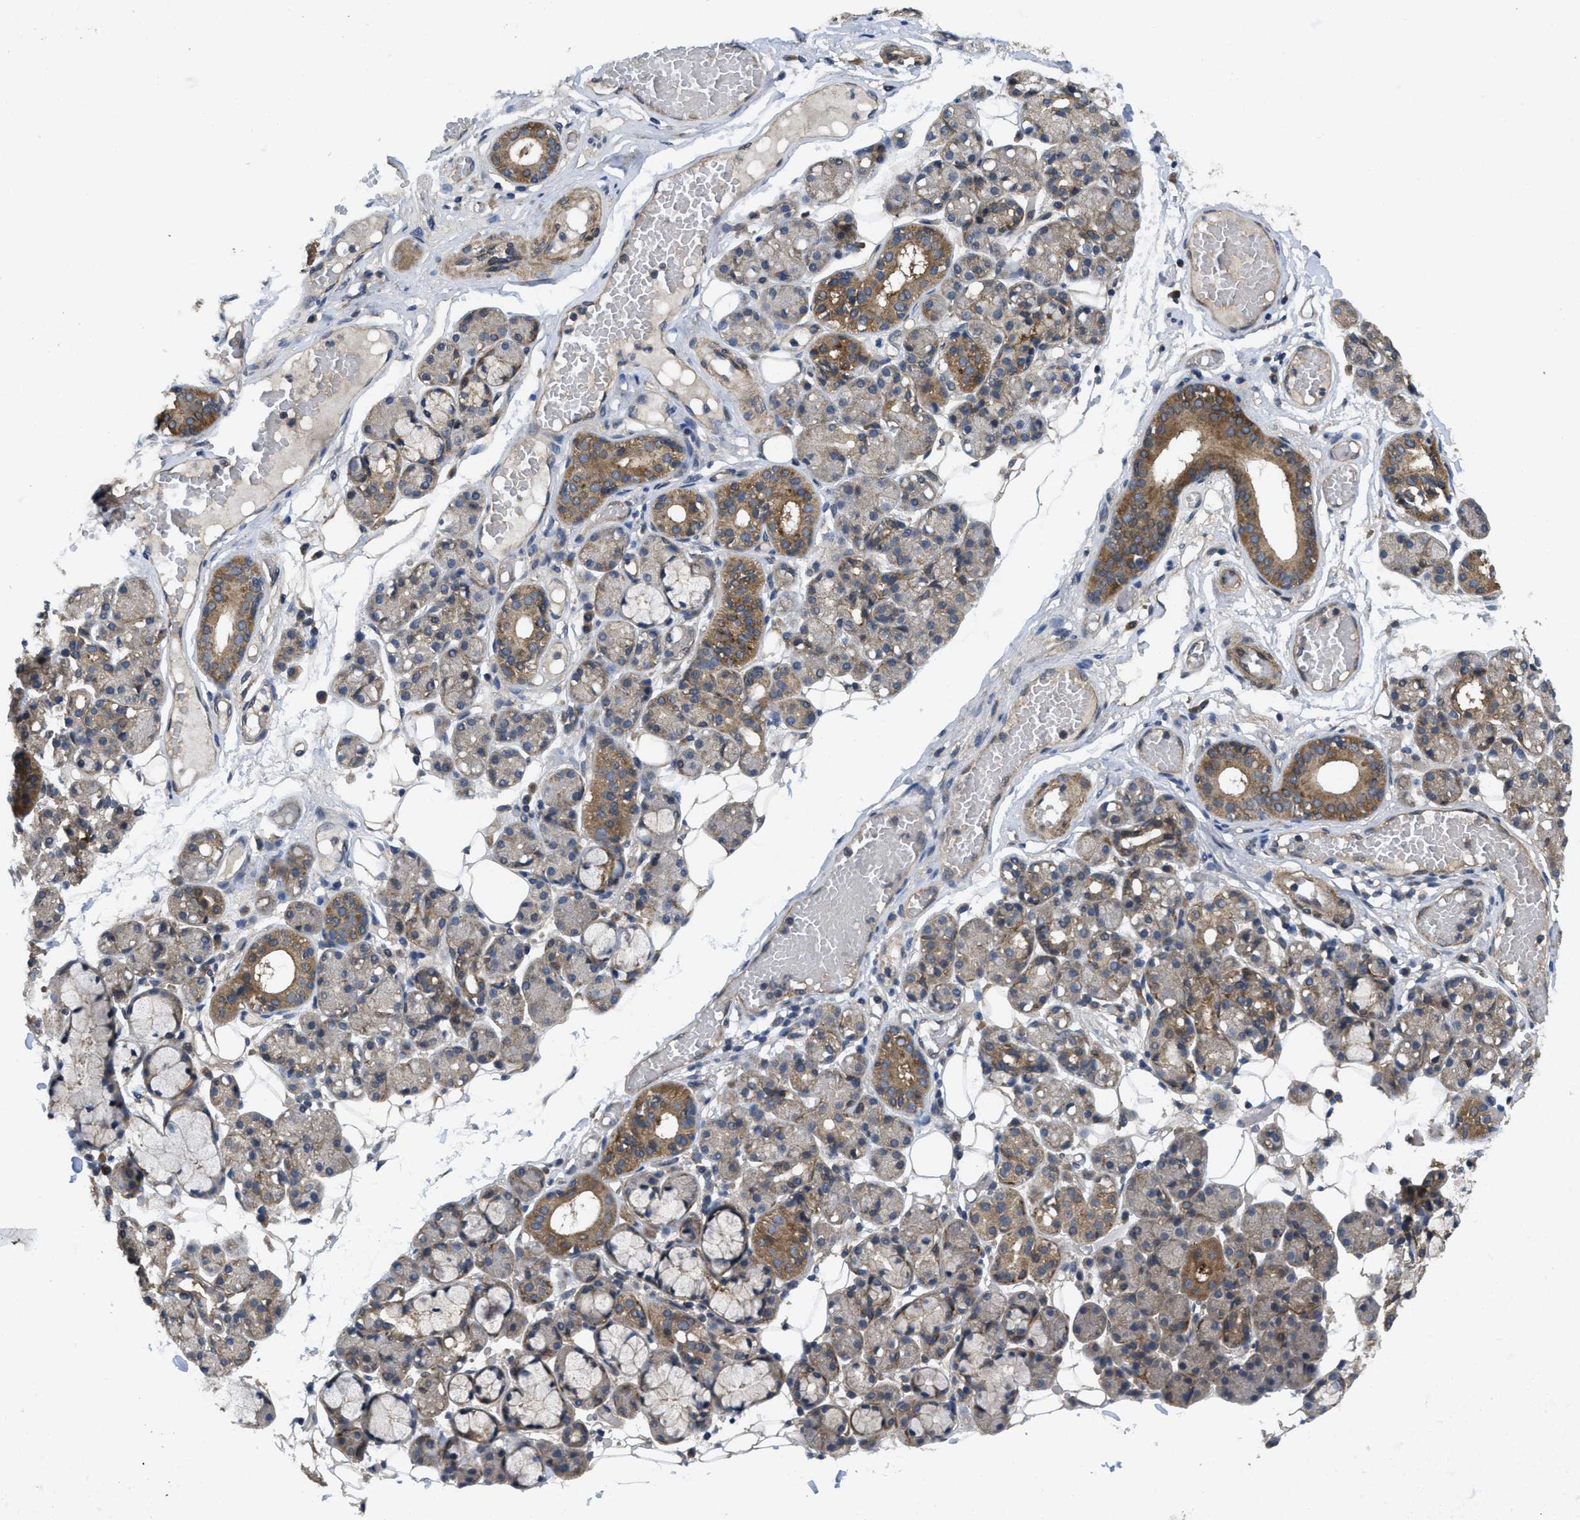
{"staining": {"intensity": "moderate", "quantity": "<25%", "location": "cytoplasmic/membranous"}, "tissue": "salivary gland", "cell_type": "Glandular cells", "image_type": "normal", "snomed": [{"axis": "morphology", "description": "Normal tissue, NOS"}, {"axis": "topography", "description": "Salivary gland"}], "caption": "An immunohistochemistry (IHC) histopathology image of benign tissue is shown. Protein staining in brown shows moderate cytoplasmic/membranous positivity in salivary gland within glandular cells.", "gene": "FZD6", "patient": {"sex": "male", "age": 63}}